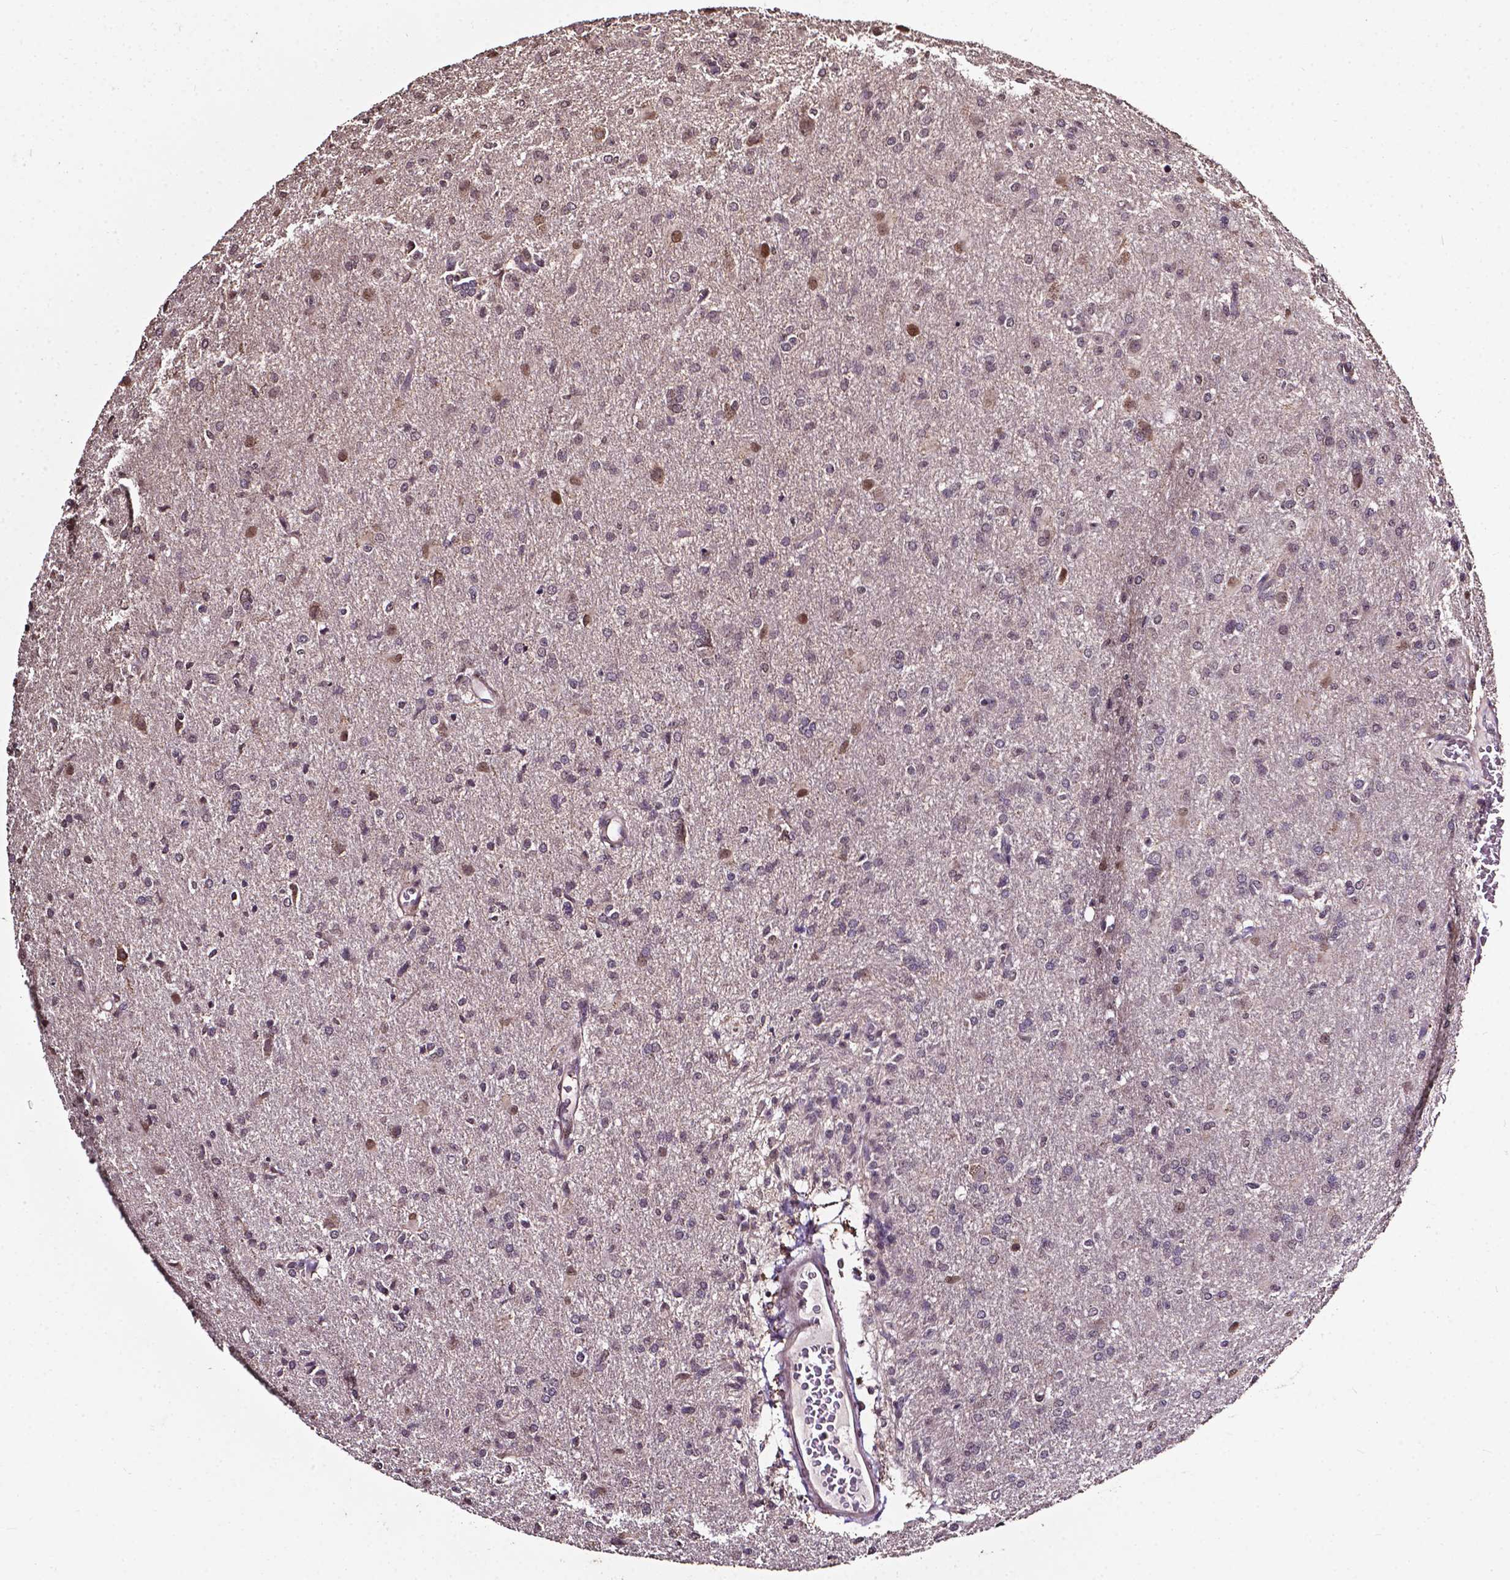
{"staining": {"intensity": "negative", "quantity": "none", "location": "none"}, "tissue": "glioma", "cell_type": "Tumor cells", "image_type": "cancer", "snomed": [{"axis": "morphology", "description": "Glioma, malignant, High grade"}, {"axis": "topography", "description": "Brain"}], "caption": "Tumor cells are negative for brown protein staining in high-grade glioma (malignant).", "gene": "GLRA2", "patient": {"sex": "male", "age": 68}}